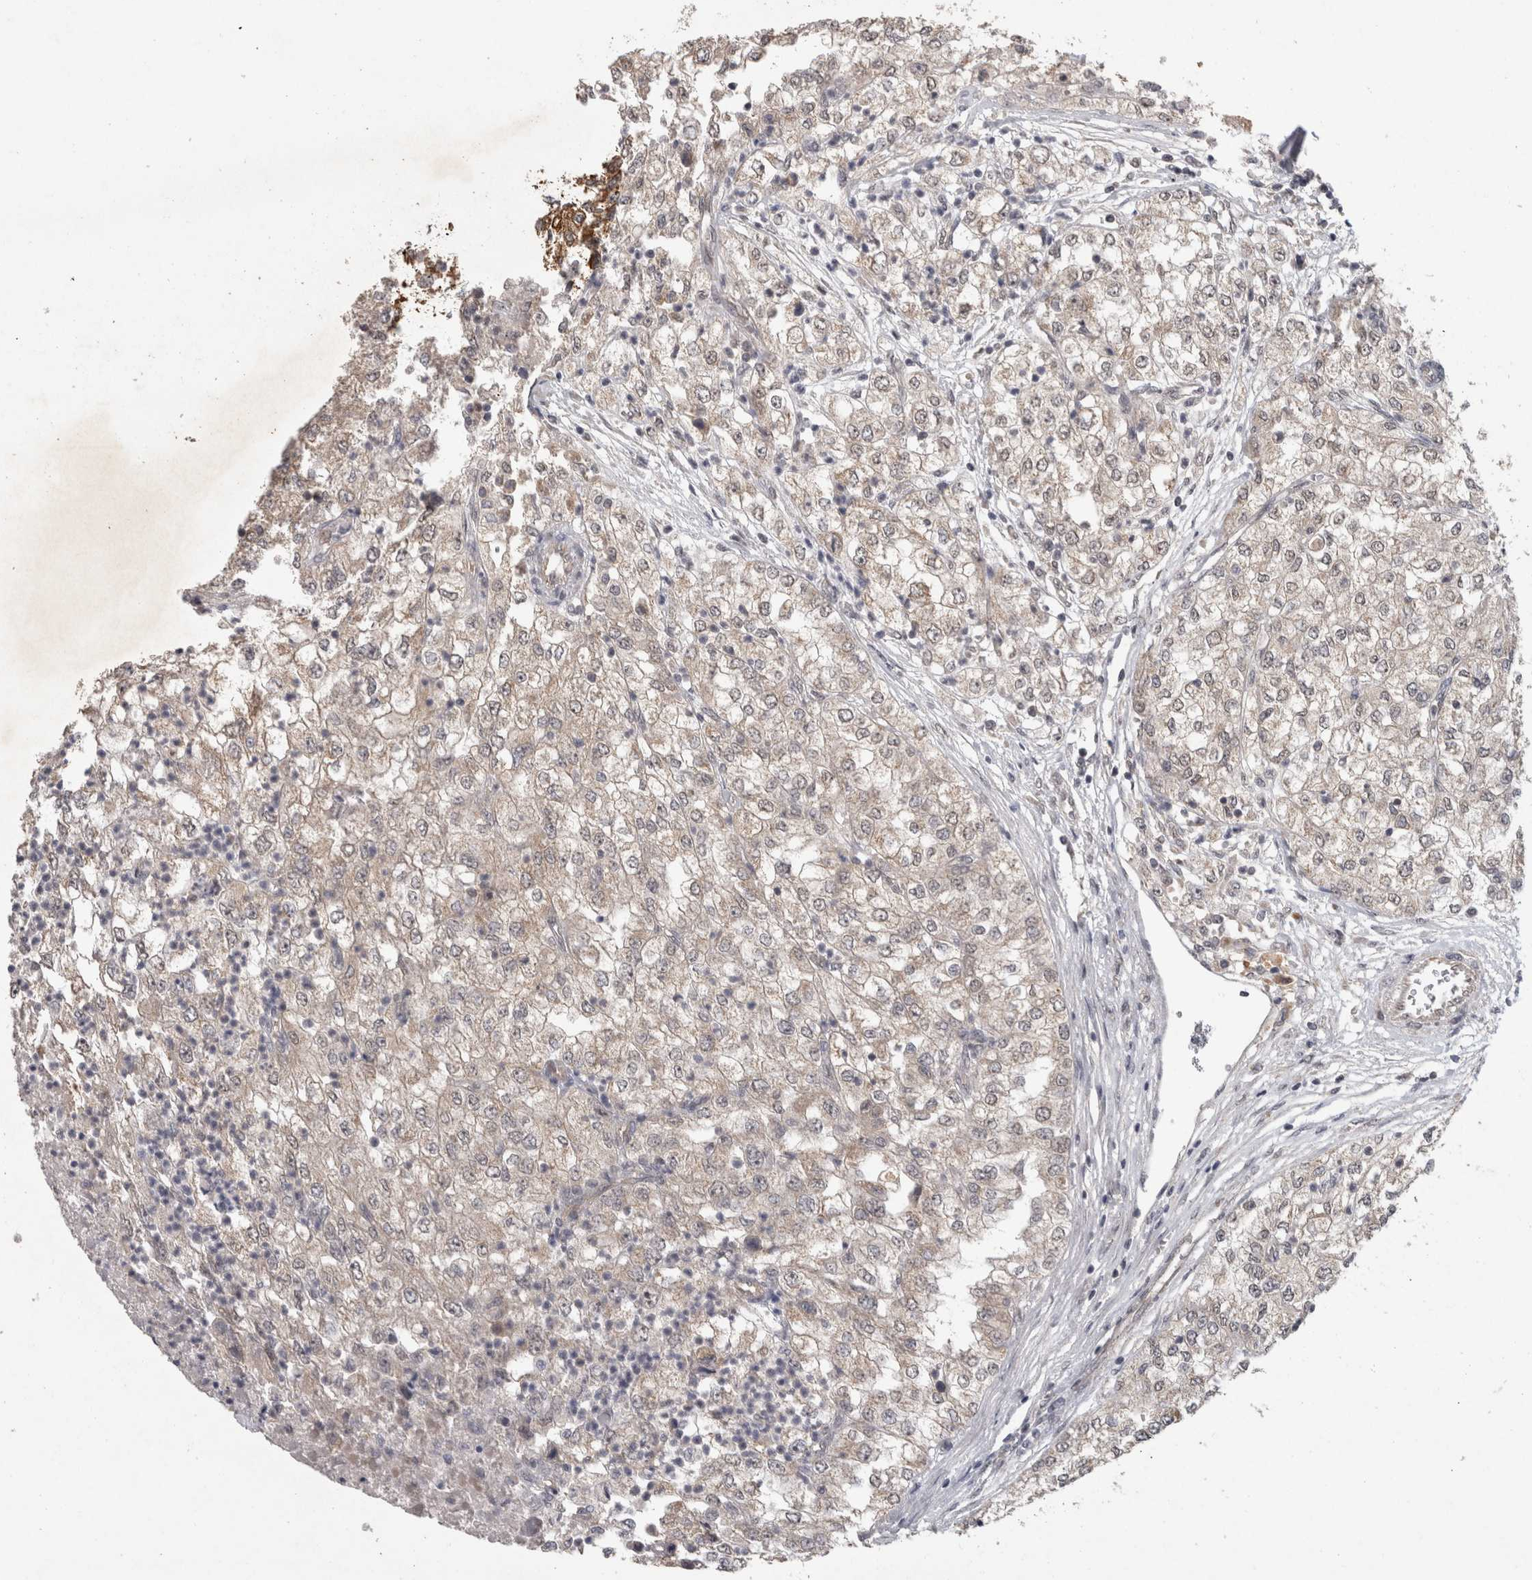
{"staining": {"intensity": "weak", "quantity": "25%-75%", "location": "cytoplasmic/membranous"}, "tissue": "renal cancer", "cell_type": "Tumor cells", "image_type": "cancer", "snomed": [{"axis": "morphology", "description": "Adenocarcinoma, NOS"}, {"axis": "topography", "description": "Kidney"}], "caption": "Immunohistochemistry (IHC) of human renal cancer (adenocarcinoma) reveals low levels of weak cytoplasmic/membranous positivity in about 25%-75% of tumor cells. Nuclei are stained in blue.", "gene": "RHPN1", "patient": {"sex": "female", "age": 54}}